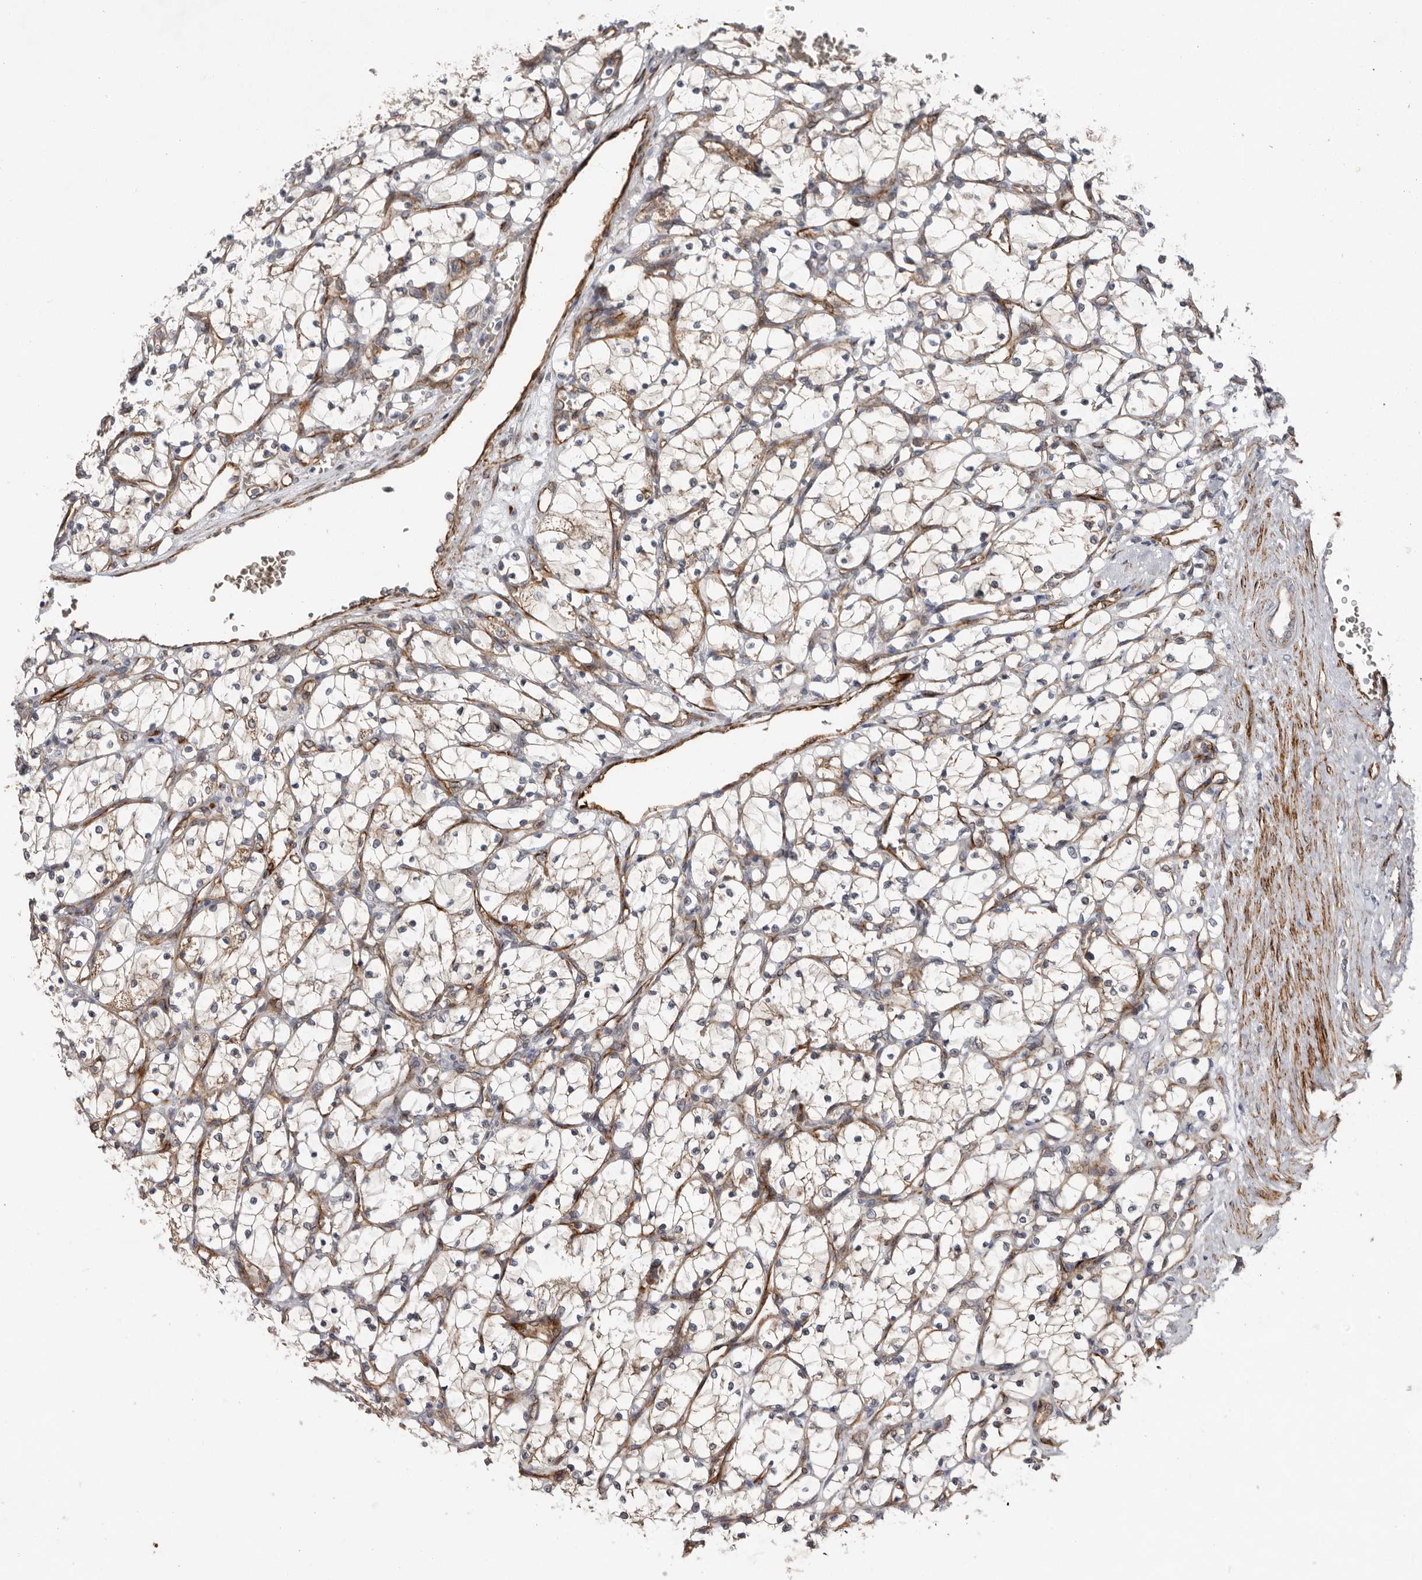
{"staining": {"intensity": "moderate", "quantity": "25%-75%", "location": "cytoplasmic/membranous"}, "tissue": "renal cancer", "cell_type": "Tumor cells", "image_type": "cancer", "snomed": [{"axis": "morphology", "description": "Adenocarcinoma, NOS"}, {"axis": "topography", "description": "Kidney"}], "caption": "IHC staining of renal cancer (adenocarcinoma), which shows medium levels of moderate cytoplasmic/membranous staining in approximately 25%-75% of tumor cells indicating moderate cytoplasmic/membranous protein expression. The staining was performed using DAB (3,3'-diaminobenzidine) (brown) for protein detection and nuclei were counterstained in hematoxylin (blue).", "gene": "RANBP17", "patient": {"sex": "female", "age": 69}}